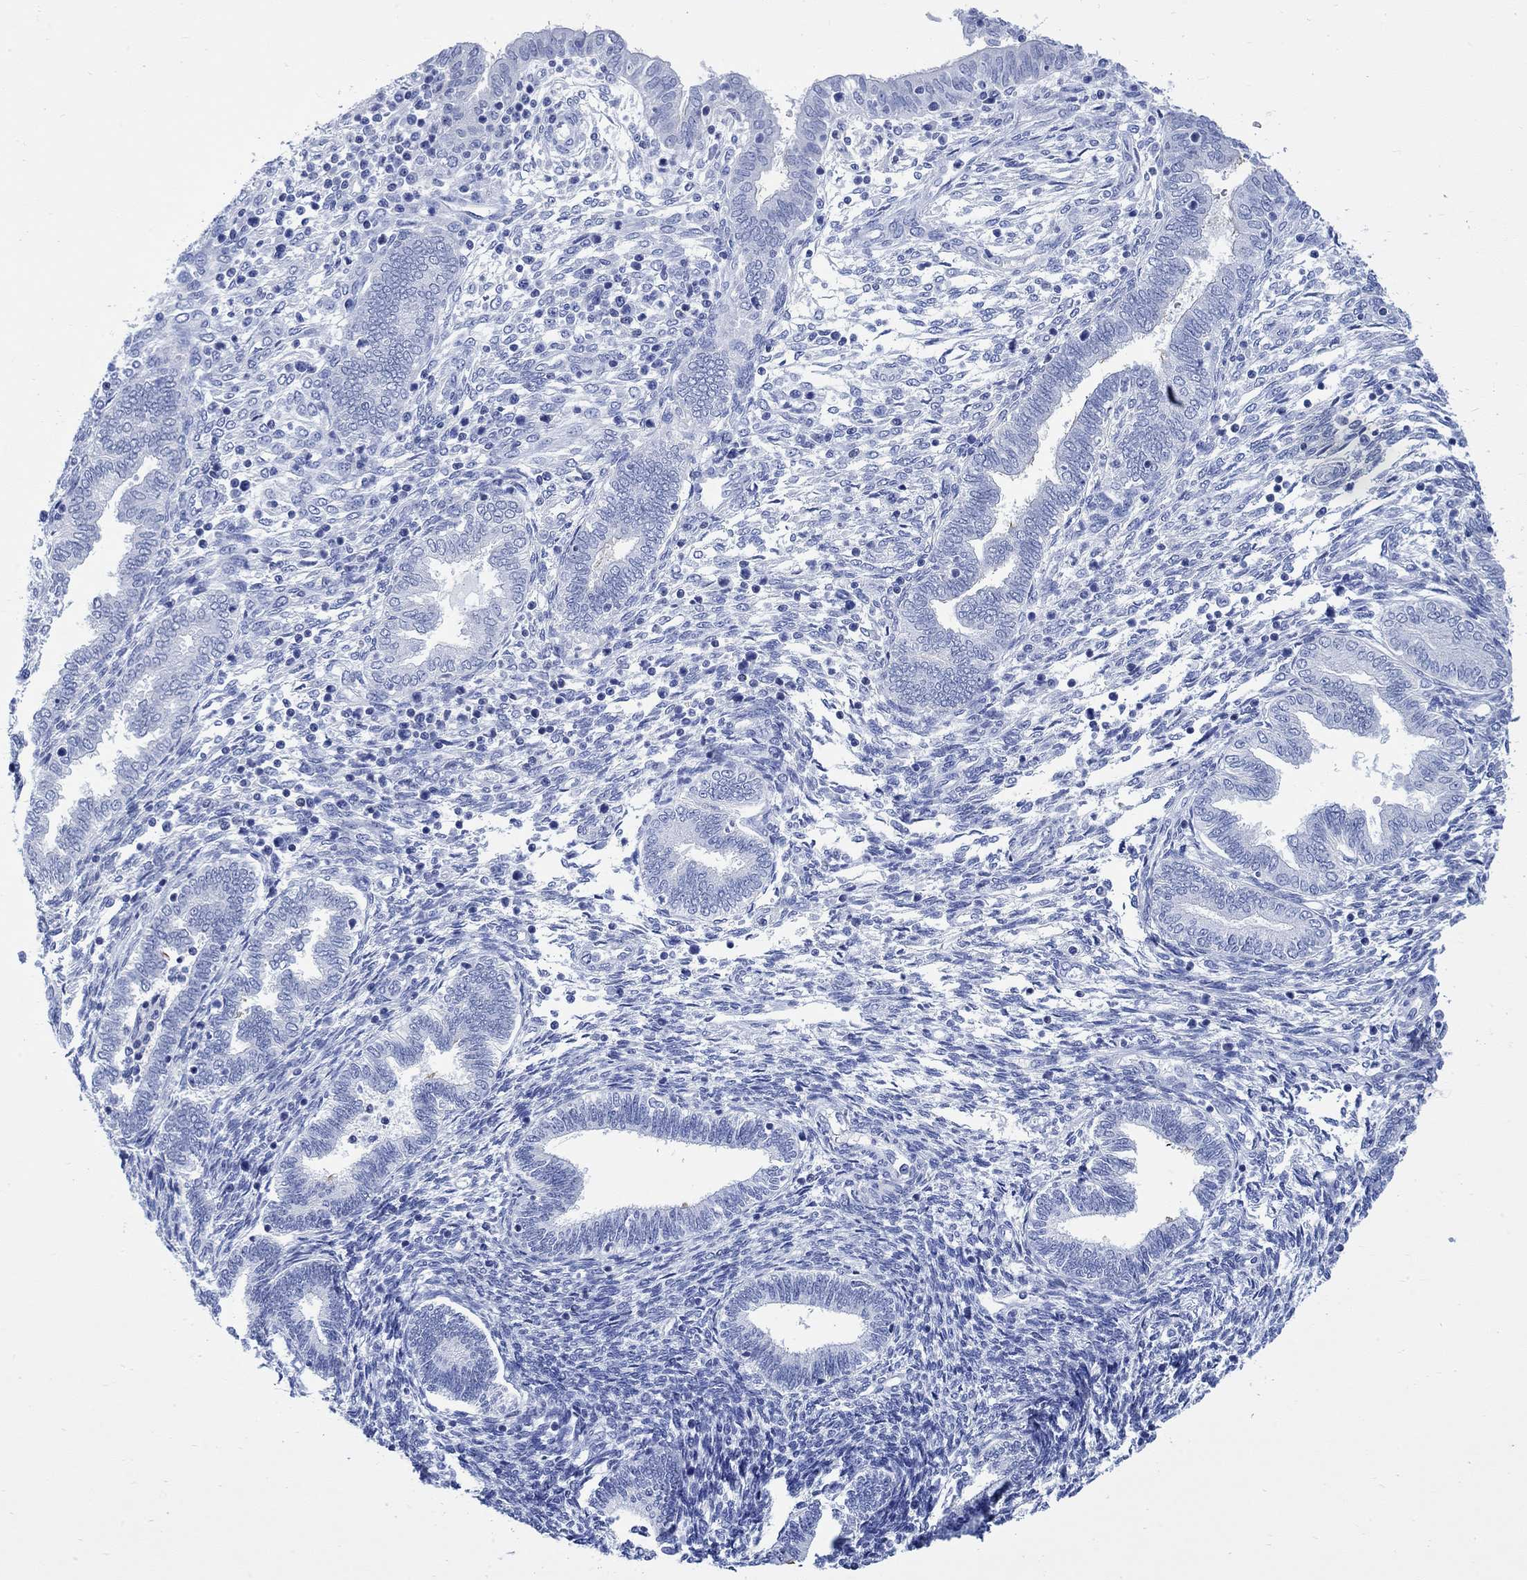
{"staining": {"intensity": "negative", "quantity": "none", "location": "none"}, "tissue": "endometrium", "cell_type": "Cells in endometrial stroma", "image_type": "normal", "snomed": [{"axis": "morphology", "description": "Normal tissue, NOS"}, {"axis": "topography", "description": "Endometrium"}], "caption": "This is an immunohistochemistry (IHC) histopathology image of unremarkable human endometrium. There is no positivity in cells in endometrial stroma.", "gene": "CPLX1", "patient": {"sex": "female", "age": 42}}